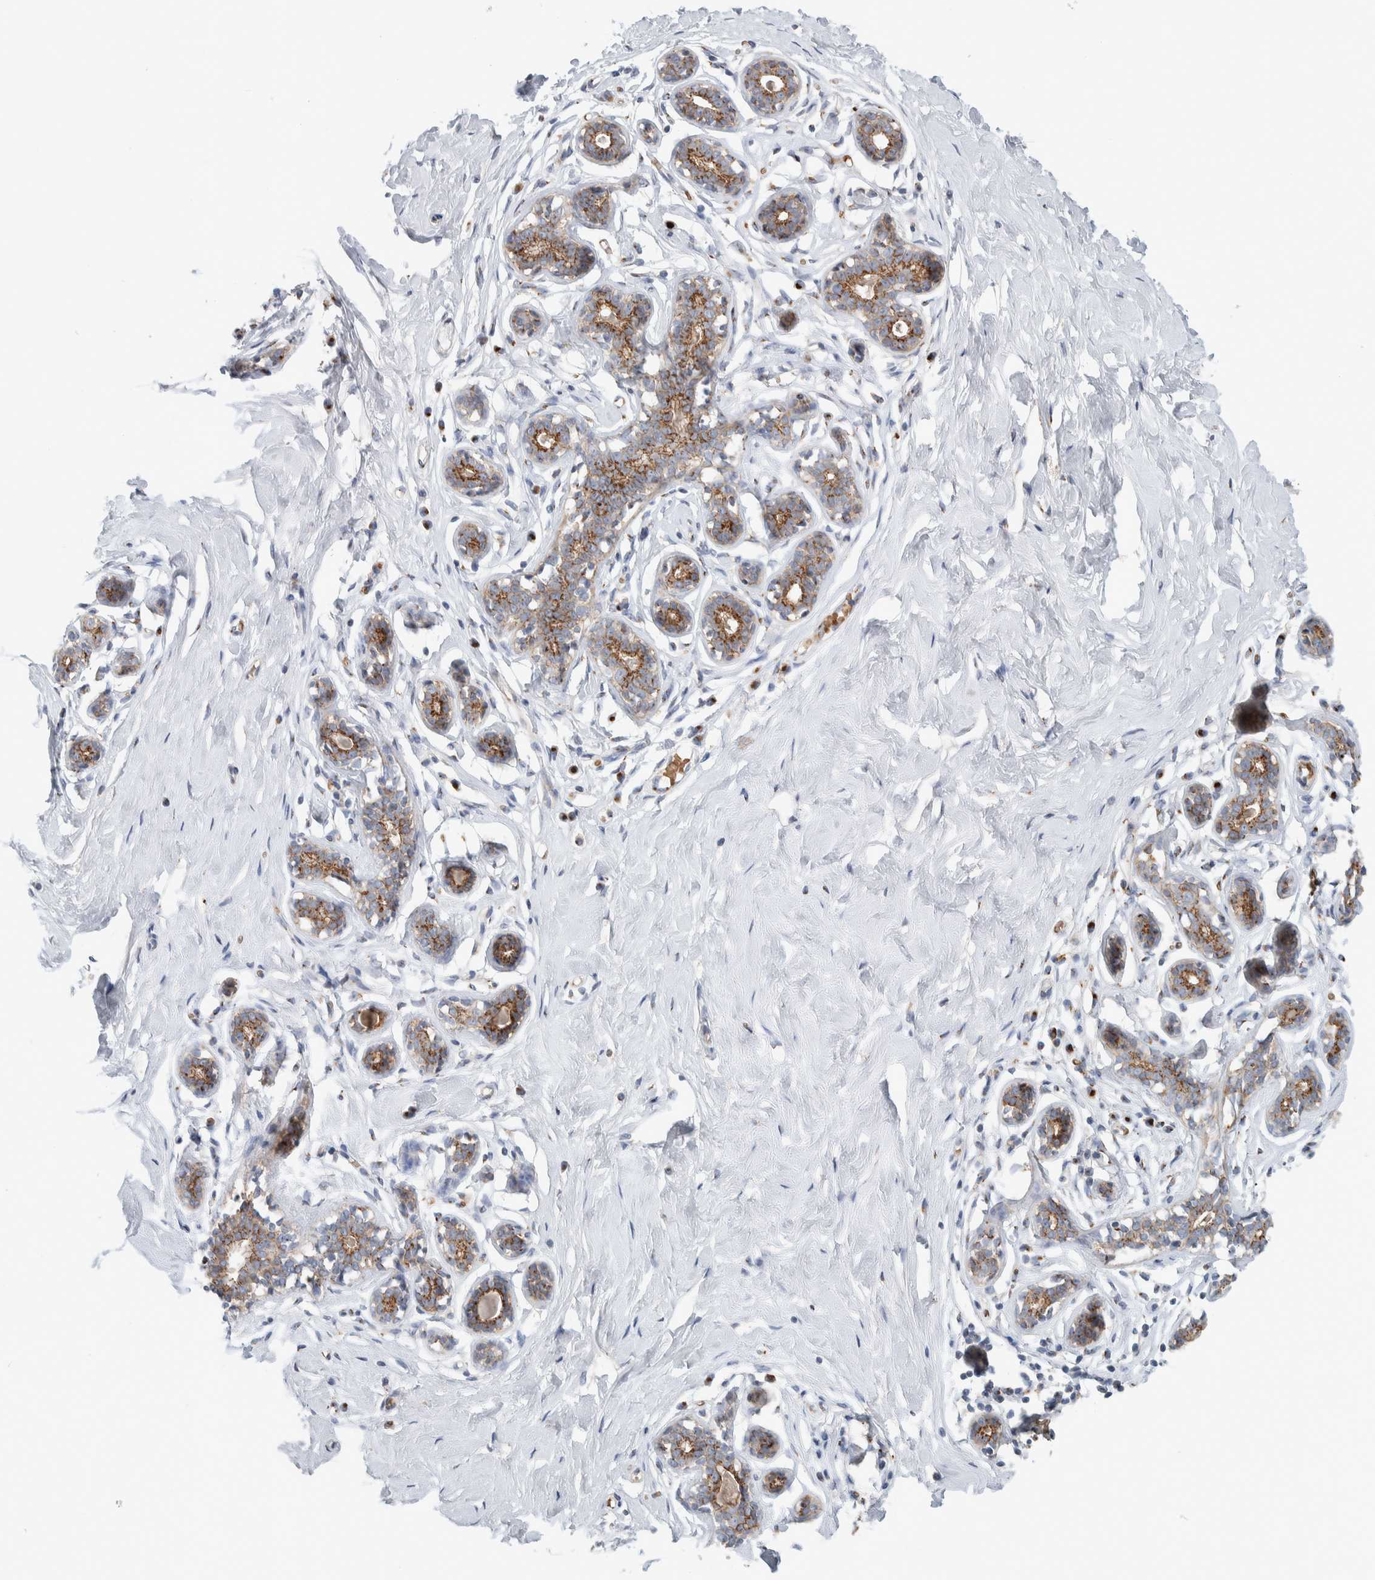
{"staining": {"intensity": "moderate", "quantity": ">75%", "location": "cytoplasmic/membranous"}, "tissue": "breast", "cell_type": "Adipocytes", "image_type": "normal", "snomed": [{"axis": "morphology", "description": "Normal tissue, NOS"}, {"axis": "topography", "description": "Breast"}], "caption": "IHC histopathology image of normal breast: human breast stained using immunohistochemistry (IHC) reveals medium levels of moderate protein expression localized specifically in the cytoplasmic/membranous of adipocytes, appearing as a cytoplasmic/membranous brown color.", "gene": "SLC38A10", "patient": {"sex": "female", "age": 23}}